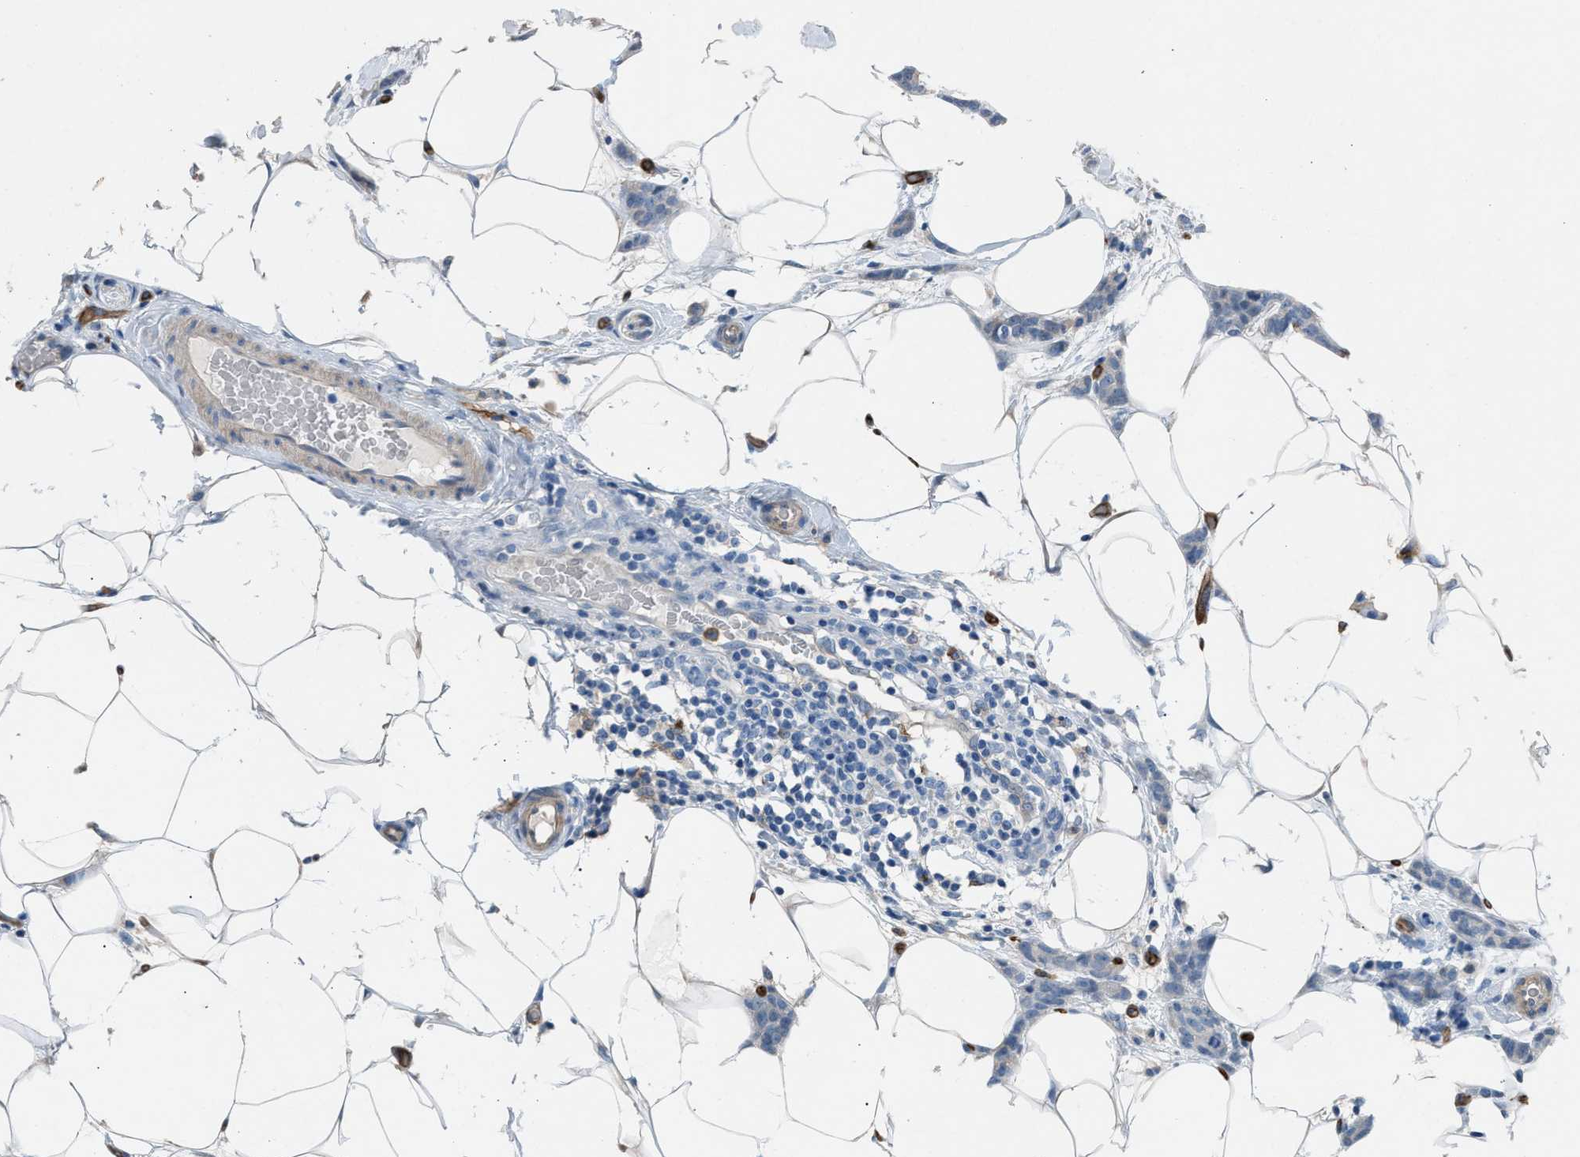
{"staining": {"intensity": "negative", "quantity": "none", "location": "none"}, "tissue": "breast cancer", "cell_type": "Tumor cells", "image_type": "cancer", "snomed": [{"axis": "morphology", "description": "Lobular carcinoma"}, {"axis": "topography", "description": "Skin"}, {"axis": "topography", "description": "Breast"}], "caption": "Lobular carcinoma (breast) stained for a protein using immunohistochemistry (IHC) displays no expression tumor cells.", "gene": "DYSF", "patient": {"sex": "female", "age": 46}}